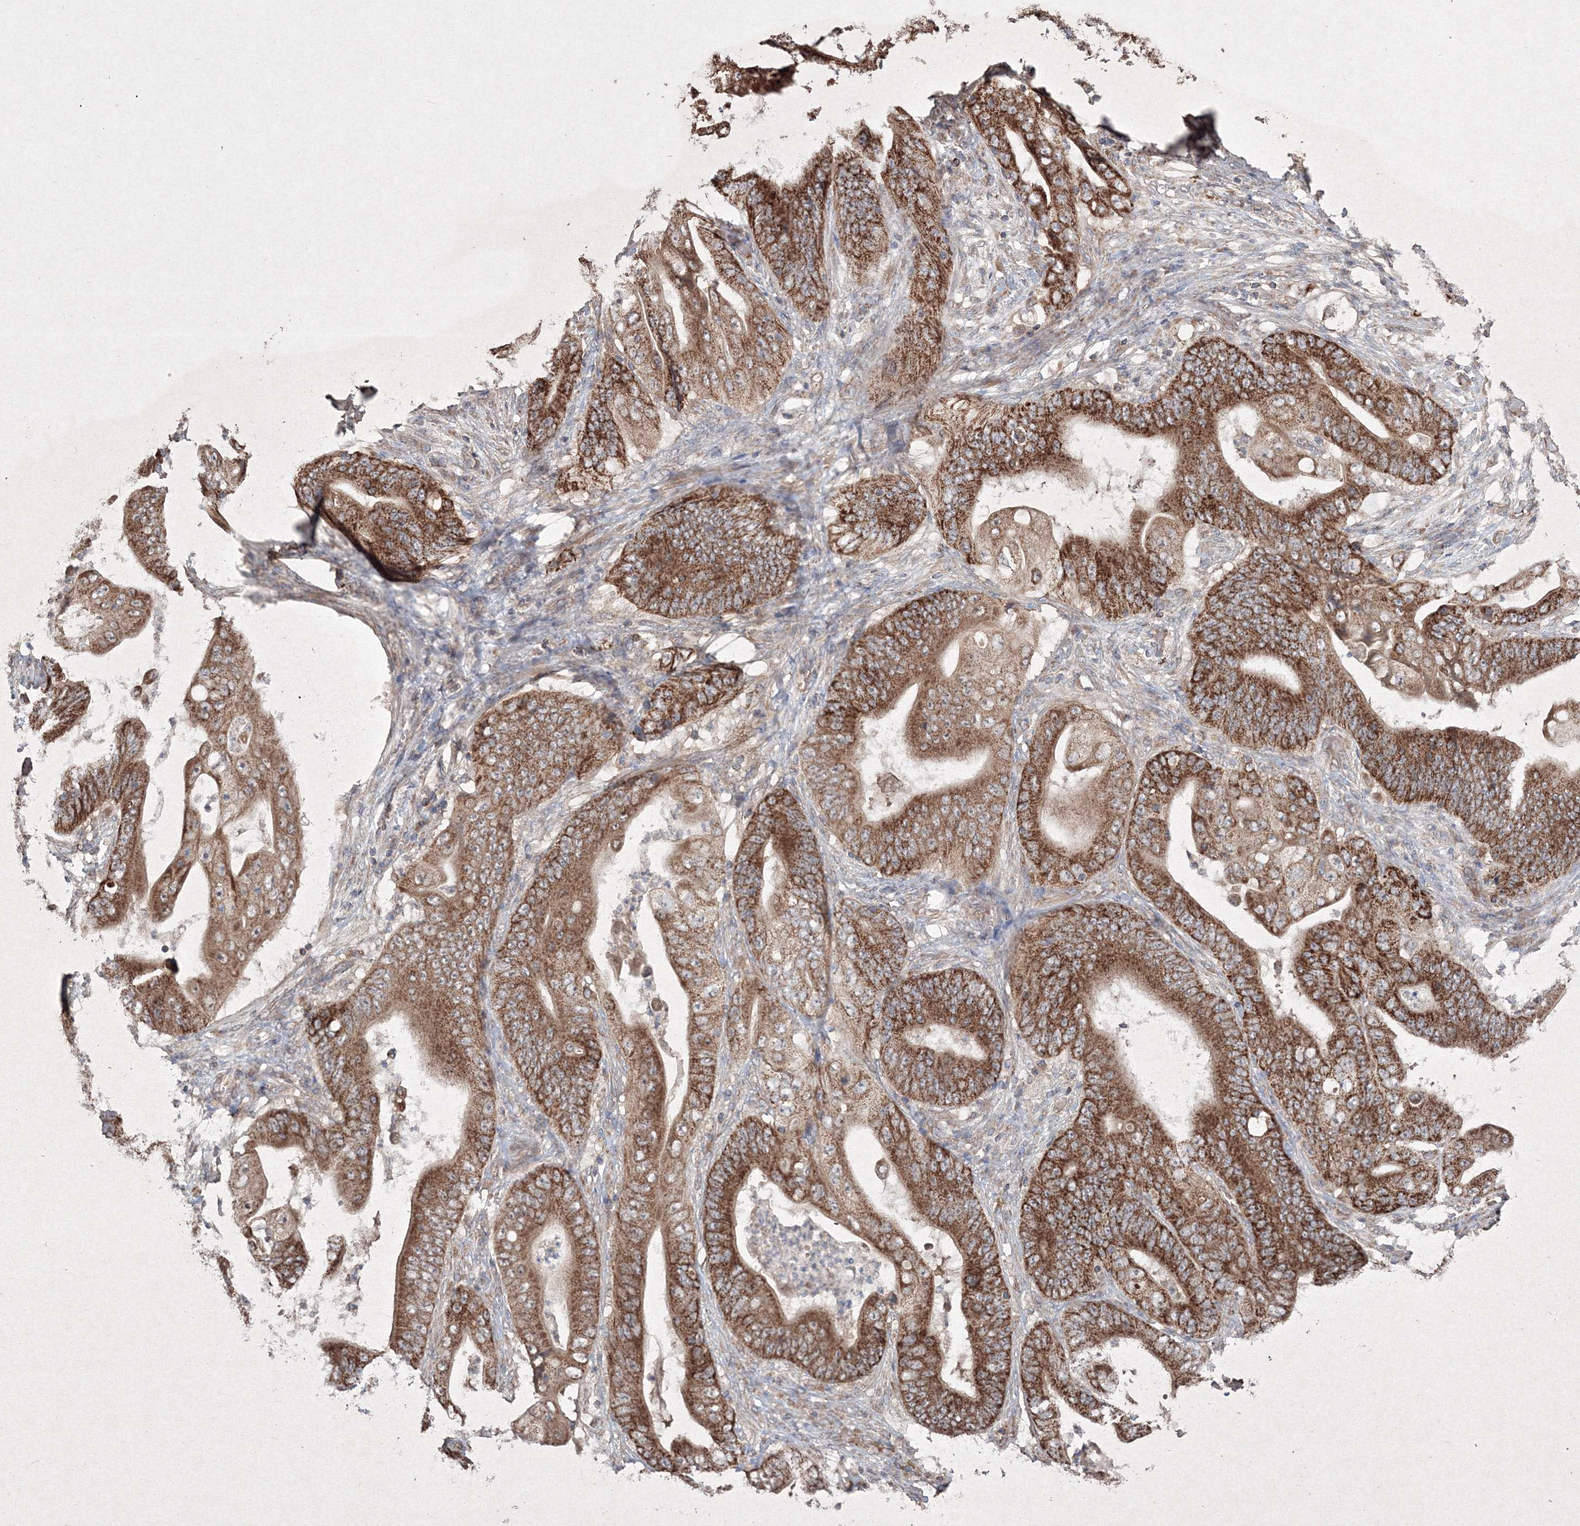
{"staining": {"intensity": "moderate", "quantity": ">75%", "location": "cytoplasmic/membranous"}, "tissue": "stomach cancer", "cell_type": "Tumor cells", "image_type": "cancer", "snomed": [{"axis": "morphology", "description": "Adenocarcinoma, NOS"}, {"axis": "topography", "description": "Stomach"}], "caption": "Human adenocarcinoma (stomach) stained for a protein (brown) displays moderate cytoplasmic/membranous positive positivity in approximately >75% of tumor cells.", "gene": "GRSF1", "patient": {"sex": "female", "age": 73}}